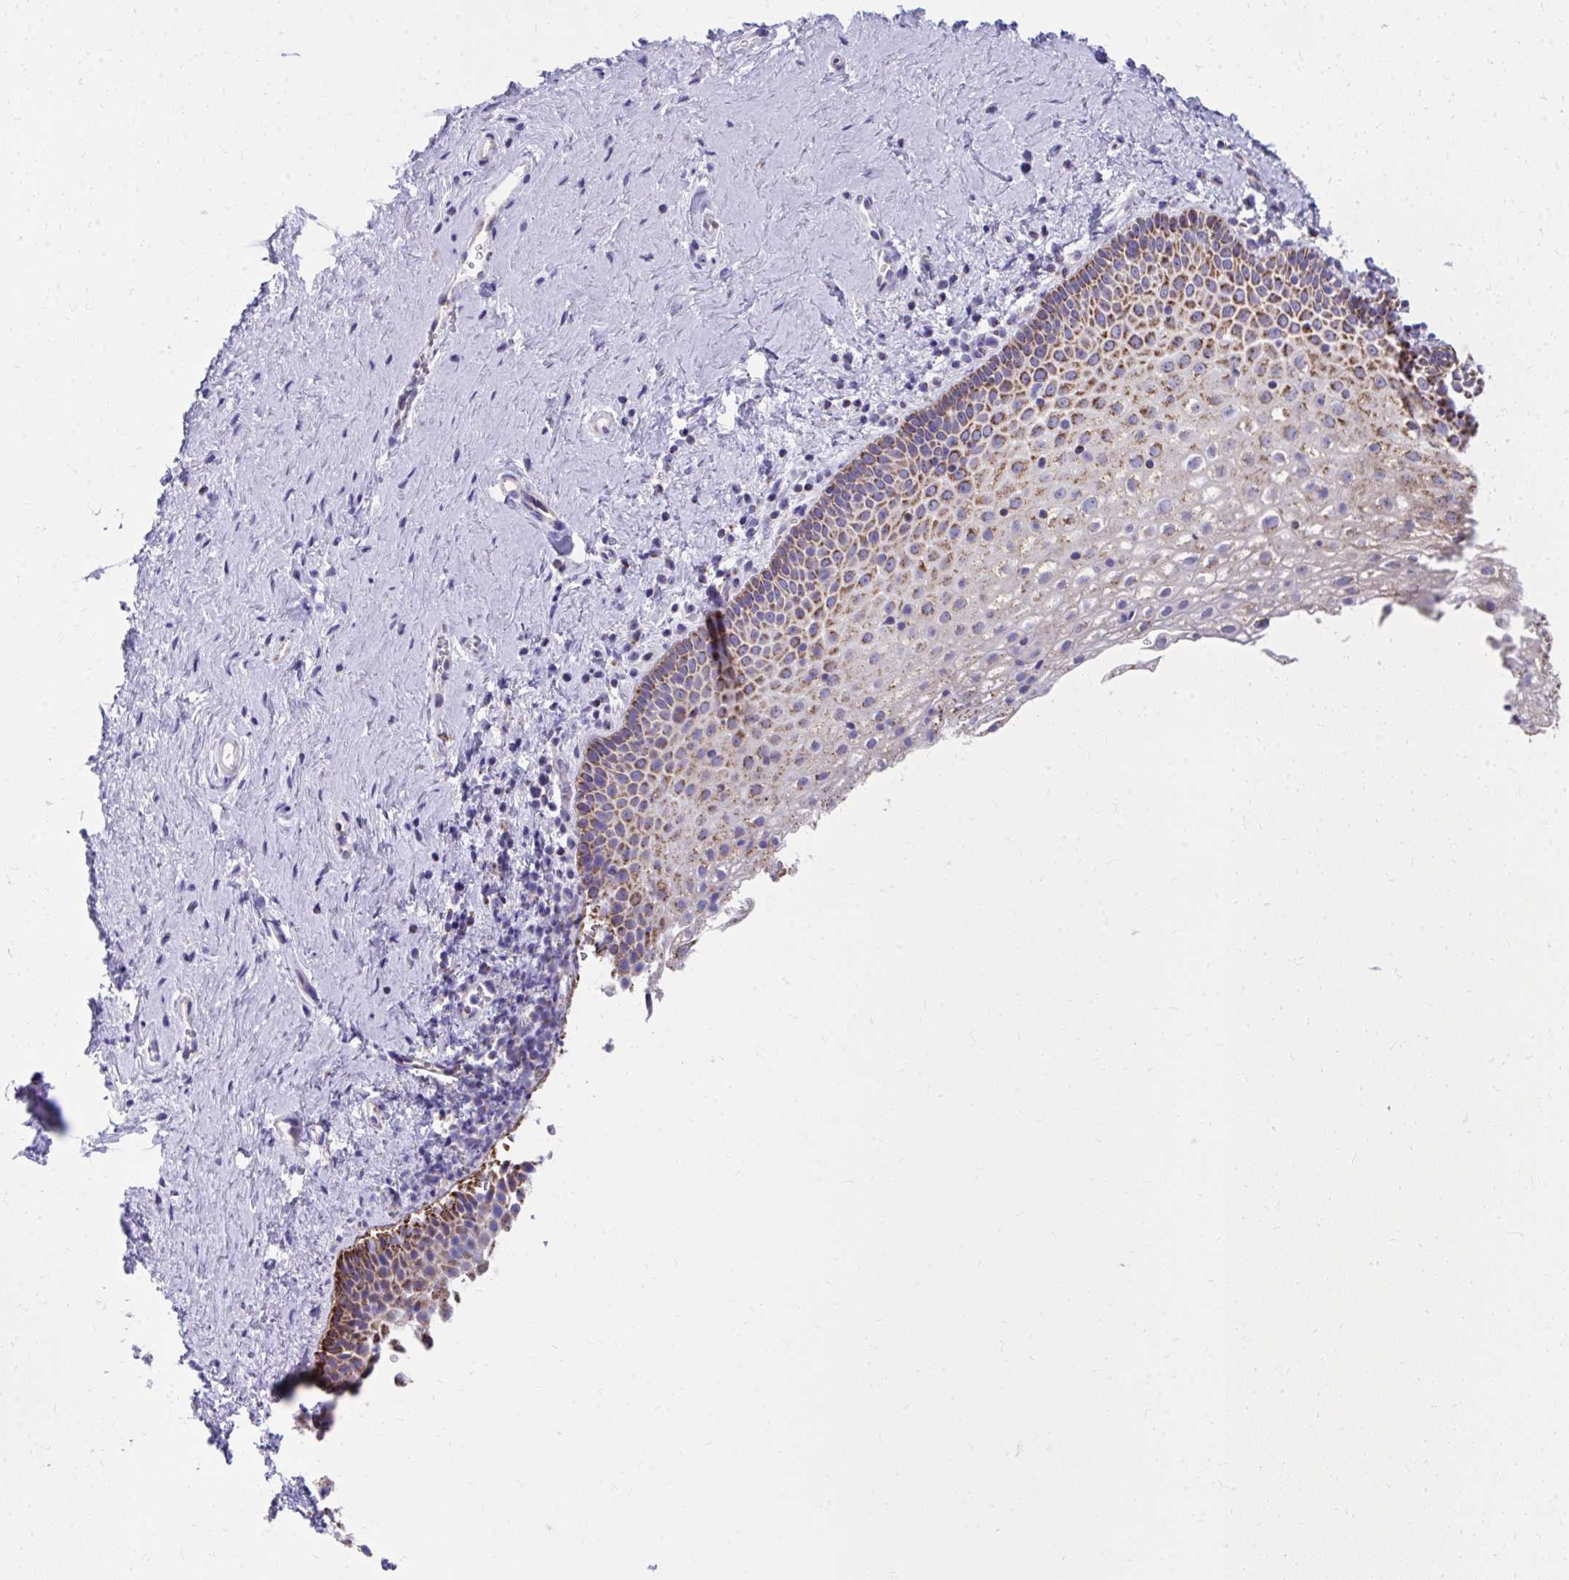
{"staining": {"intensity": "moderate", "quantity": "25%-75%", "location": "cytoplasmic/membranous"}, "tissue": "vagina", "cell_type": "Squamous epithelial cells", "image_type": "normal", "snomed": [{"axis": "morphology", "description": "Normal tissue, NOS"}, {"axis": "topography", "description": "Vagina"}], "caption": "Vagina stained with IHC displays moderate cytoplasmic/membranous positivity in about 25%-75% of squamous epithelial cells. (IHC, brightfield microscopy, high magnification).", "gene": "IL37", "patient": {"sex": "female", "age": 61}}